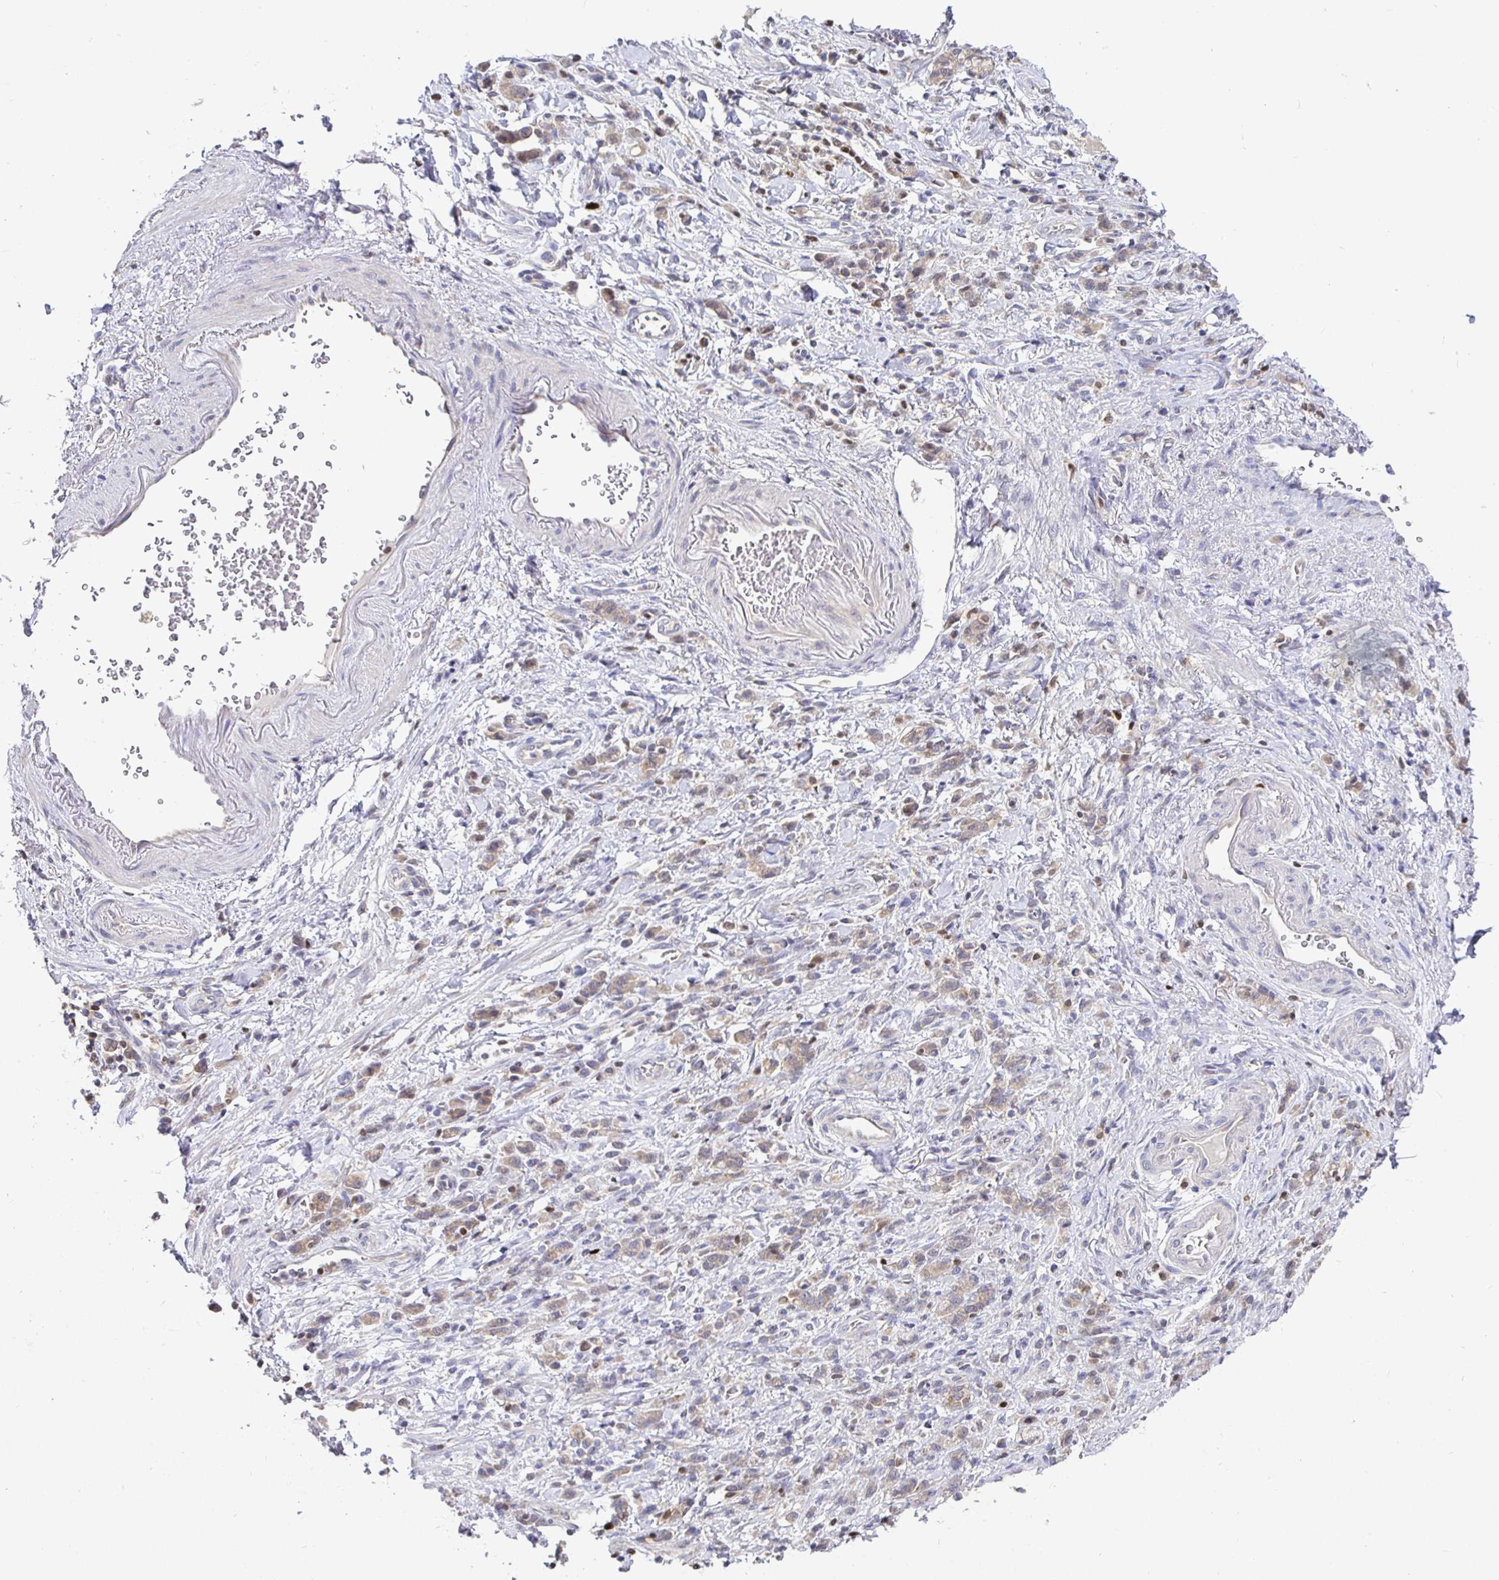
{"staining": {"intensity": "moderate", "quantity": ">75%", "location": "cytoplasmic/membranous"}, "tissue": "stomach cancer", "cell_type": "Tumor cells", "image_type": "cancer", "snomed": [{"axis": "morphology", "description": "Adenocarcinoma, NOS"}, {"axis": "topography", "description": "Stomach"}], "caption": "Immunohistochemical staining of adenocarcinoma (stomach) reveals medium levels of moderate cytoplasmic/membranous protein positivity in about >75% of tumor cells. The protein of interest is stained brown, and the nuclei are stained in blue (DAB IHC with brightfield microscopy, high magnification).", "gene": "SATB1", "patient": {"sex": "male", "age": 77}}